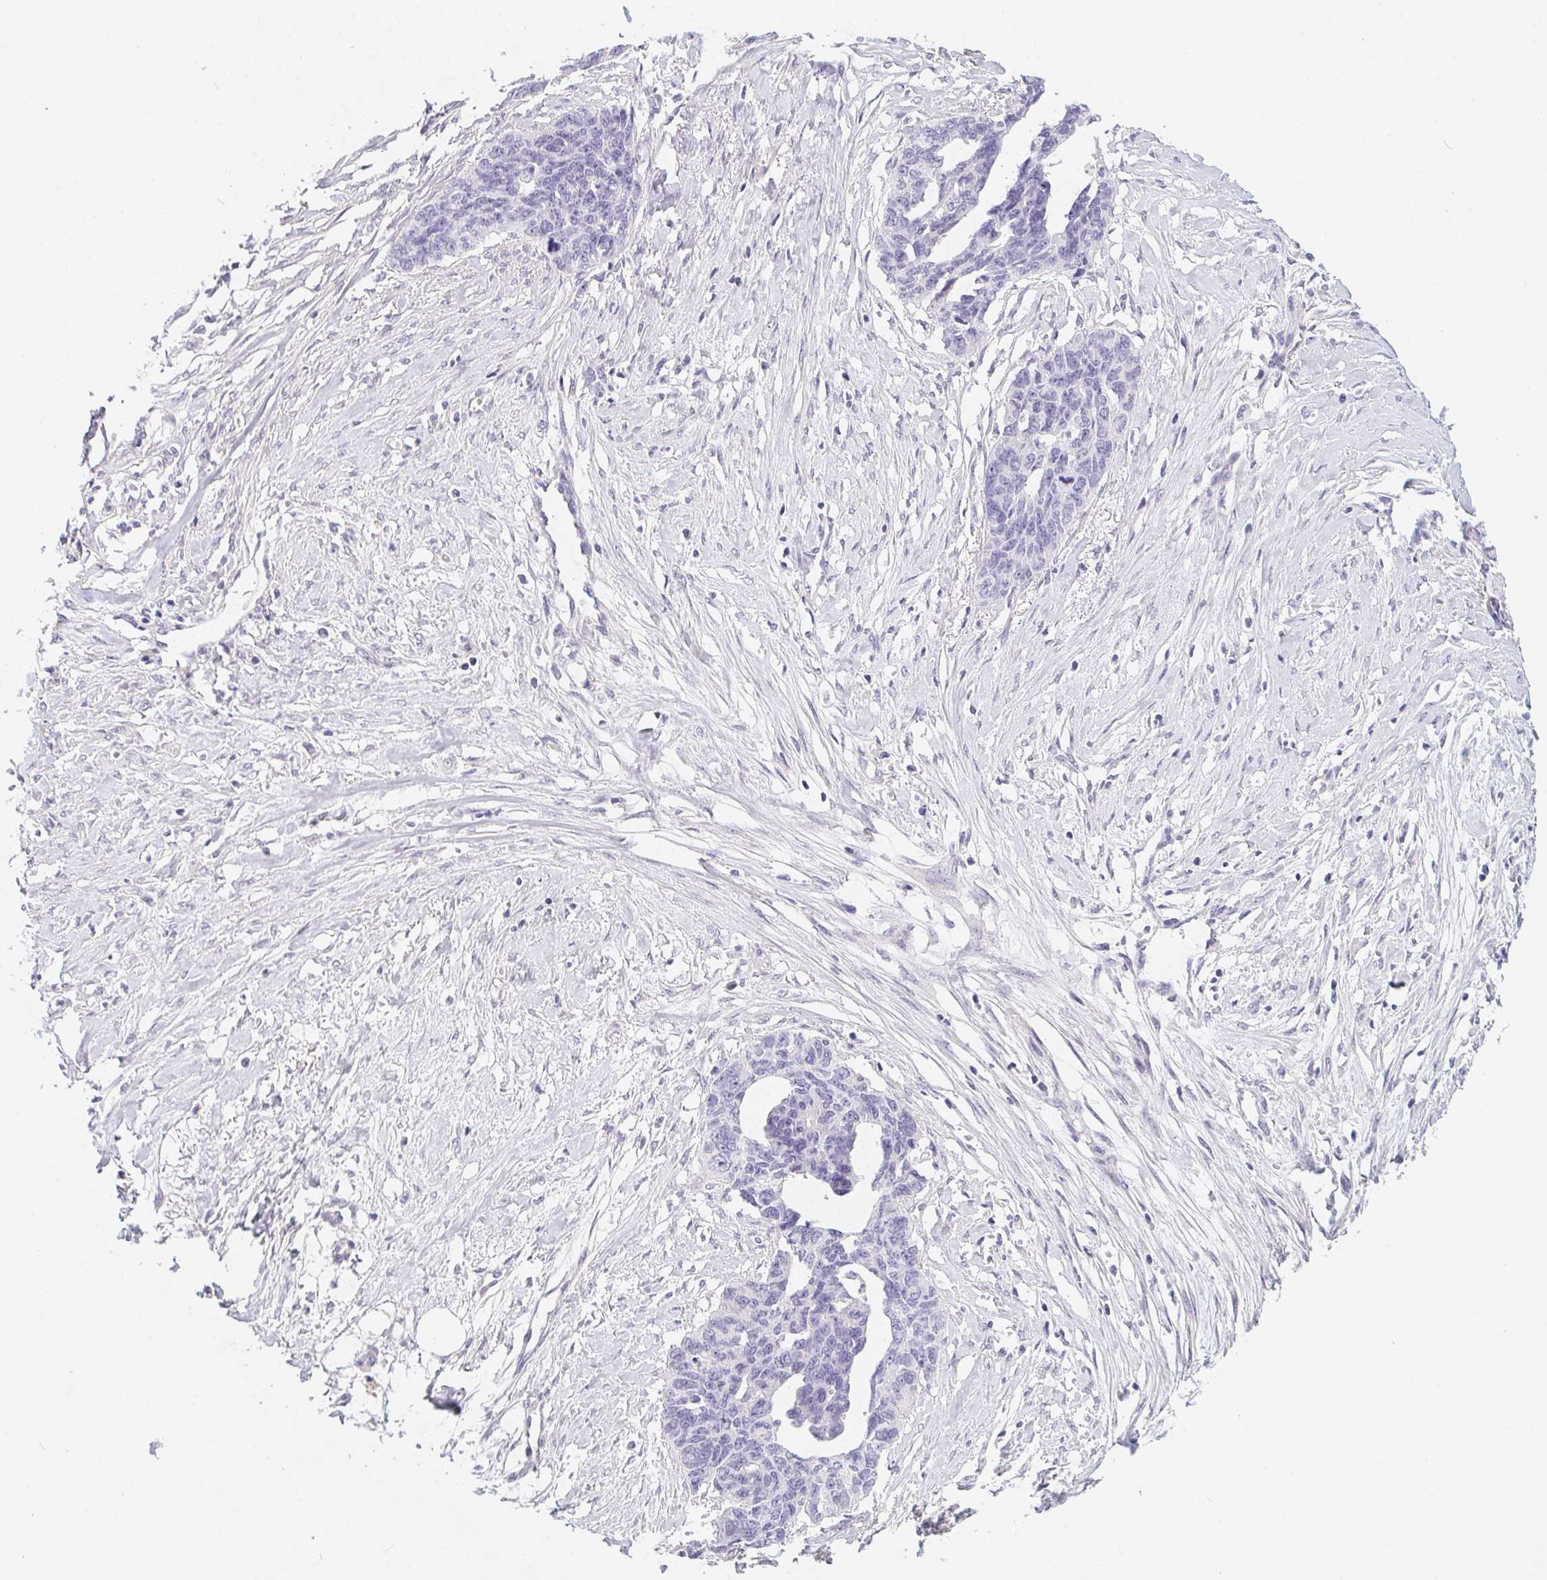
{"staining": {"intensity": "negative", "quantity": "none", "location": "none"}, "tissue": "ovarian cancer", "cell_type": "Tumor cells", "image_type": "cancer", "snomed": [{"axis": "morphology", "description": "Cystadenocarcinoma, serous, NOS"}, {"axis": "topography", "description": "Ovary"}], "caption": "Immunohistochemistry (IHC) image of human ovarian cancer (serous cystadenocarcinoma) stained for a protein (brown), which displays no expression in tumor cells.", "gene": "MAP1A", "patient": {"sex": "female", "age": 69}}